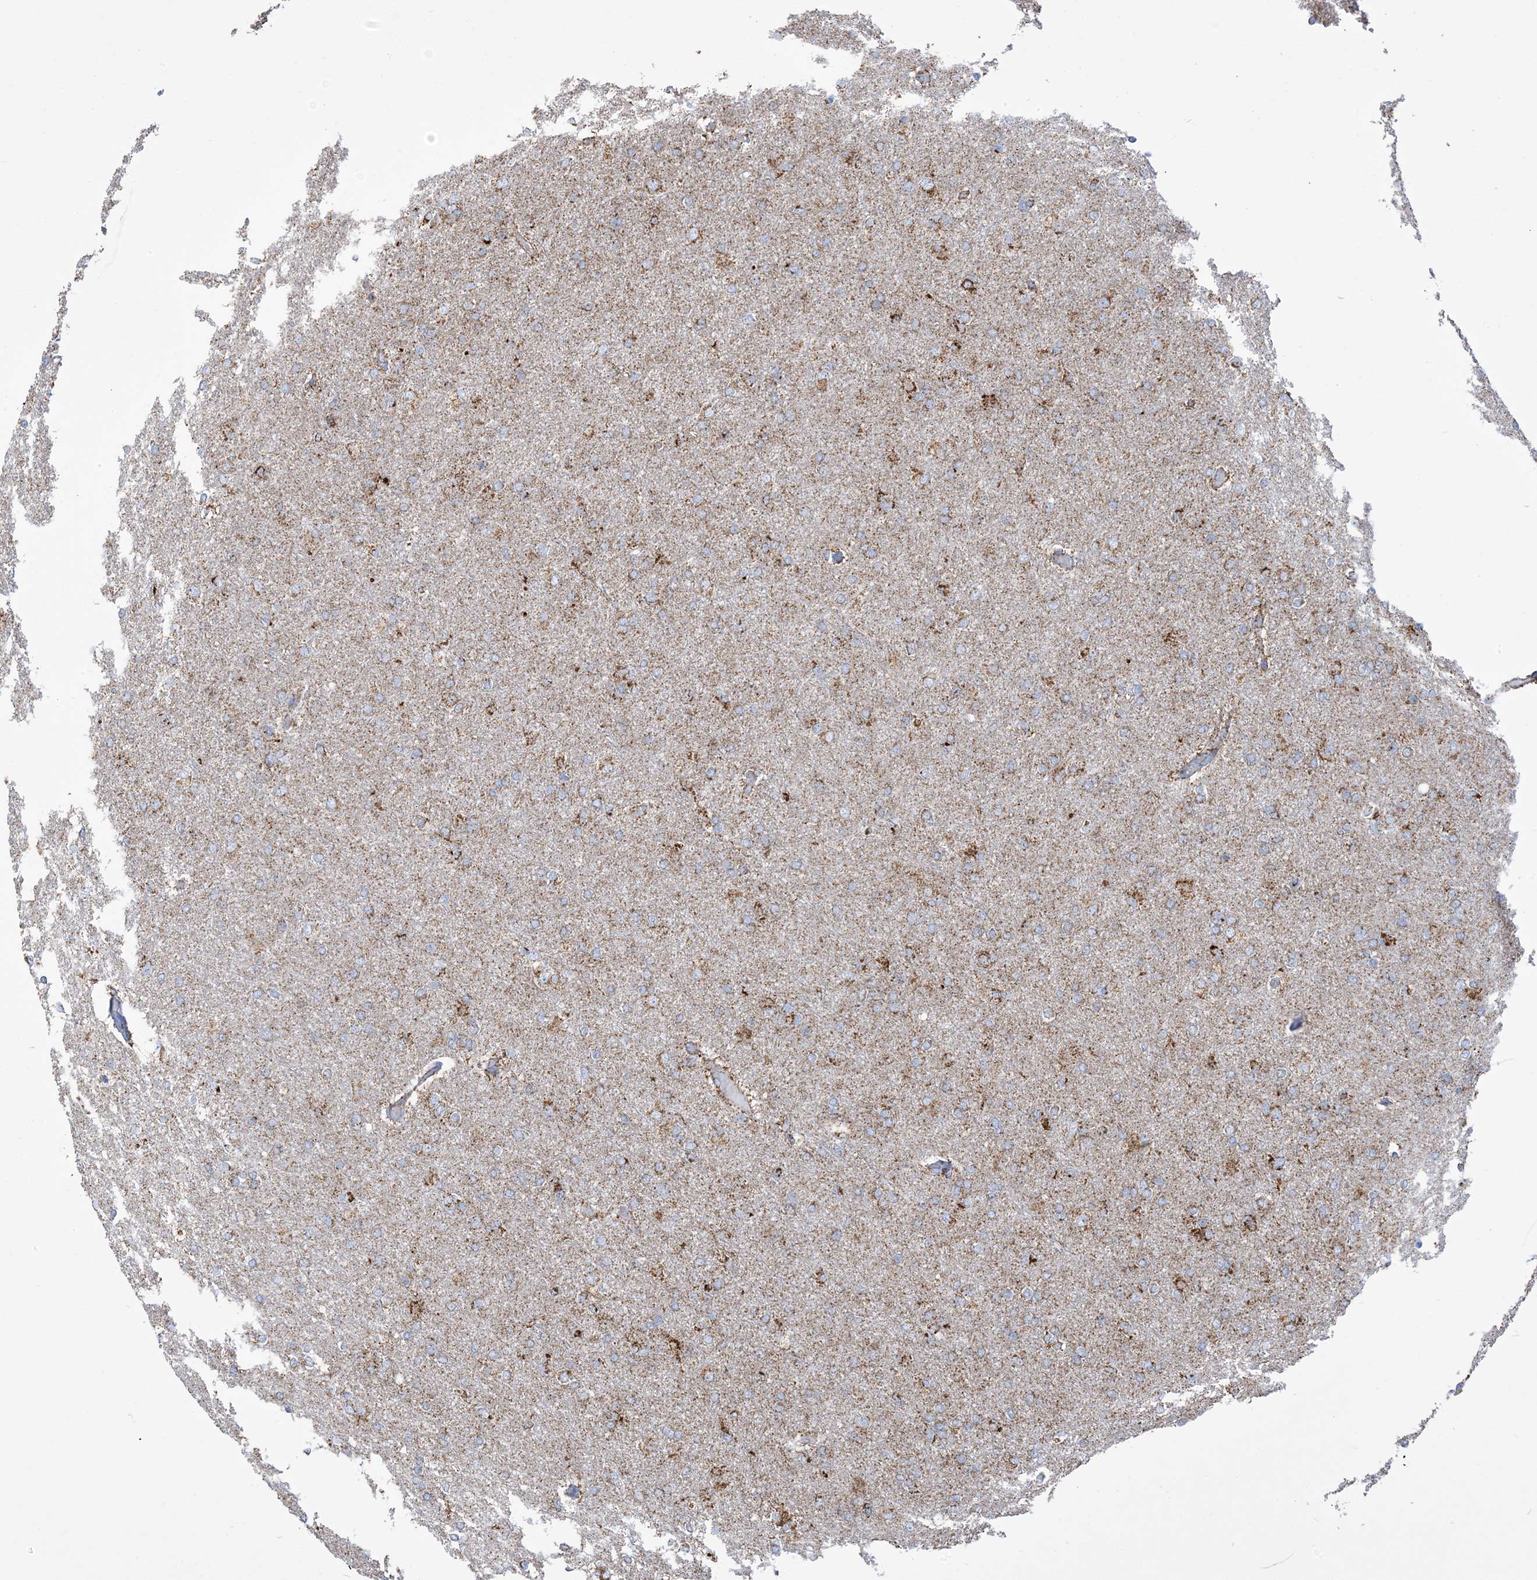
{"staining": {"intensity": "moderate", "quantity": ">75%", "location": "cytoplasmic/membranous"}, "tissue": "glioma", "cell_type": "Tumor cells", "image_type": "cancer", "snomed": [{"axis": "morphology", "description": "Glioma, malignant, High grade"}, {"axis": "topography", "description": "Cerebral cortex"}], "caption": "Moderate cytoplasmic/membranous expression for a protein is present in about >75% of tumor cells of malignant high-grade glioma using IHC.", "gene": "SAMM50", "patient": {"sex": "female", "age": 36}}